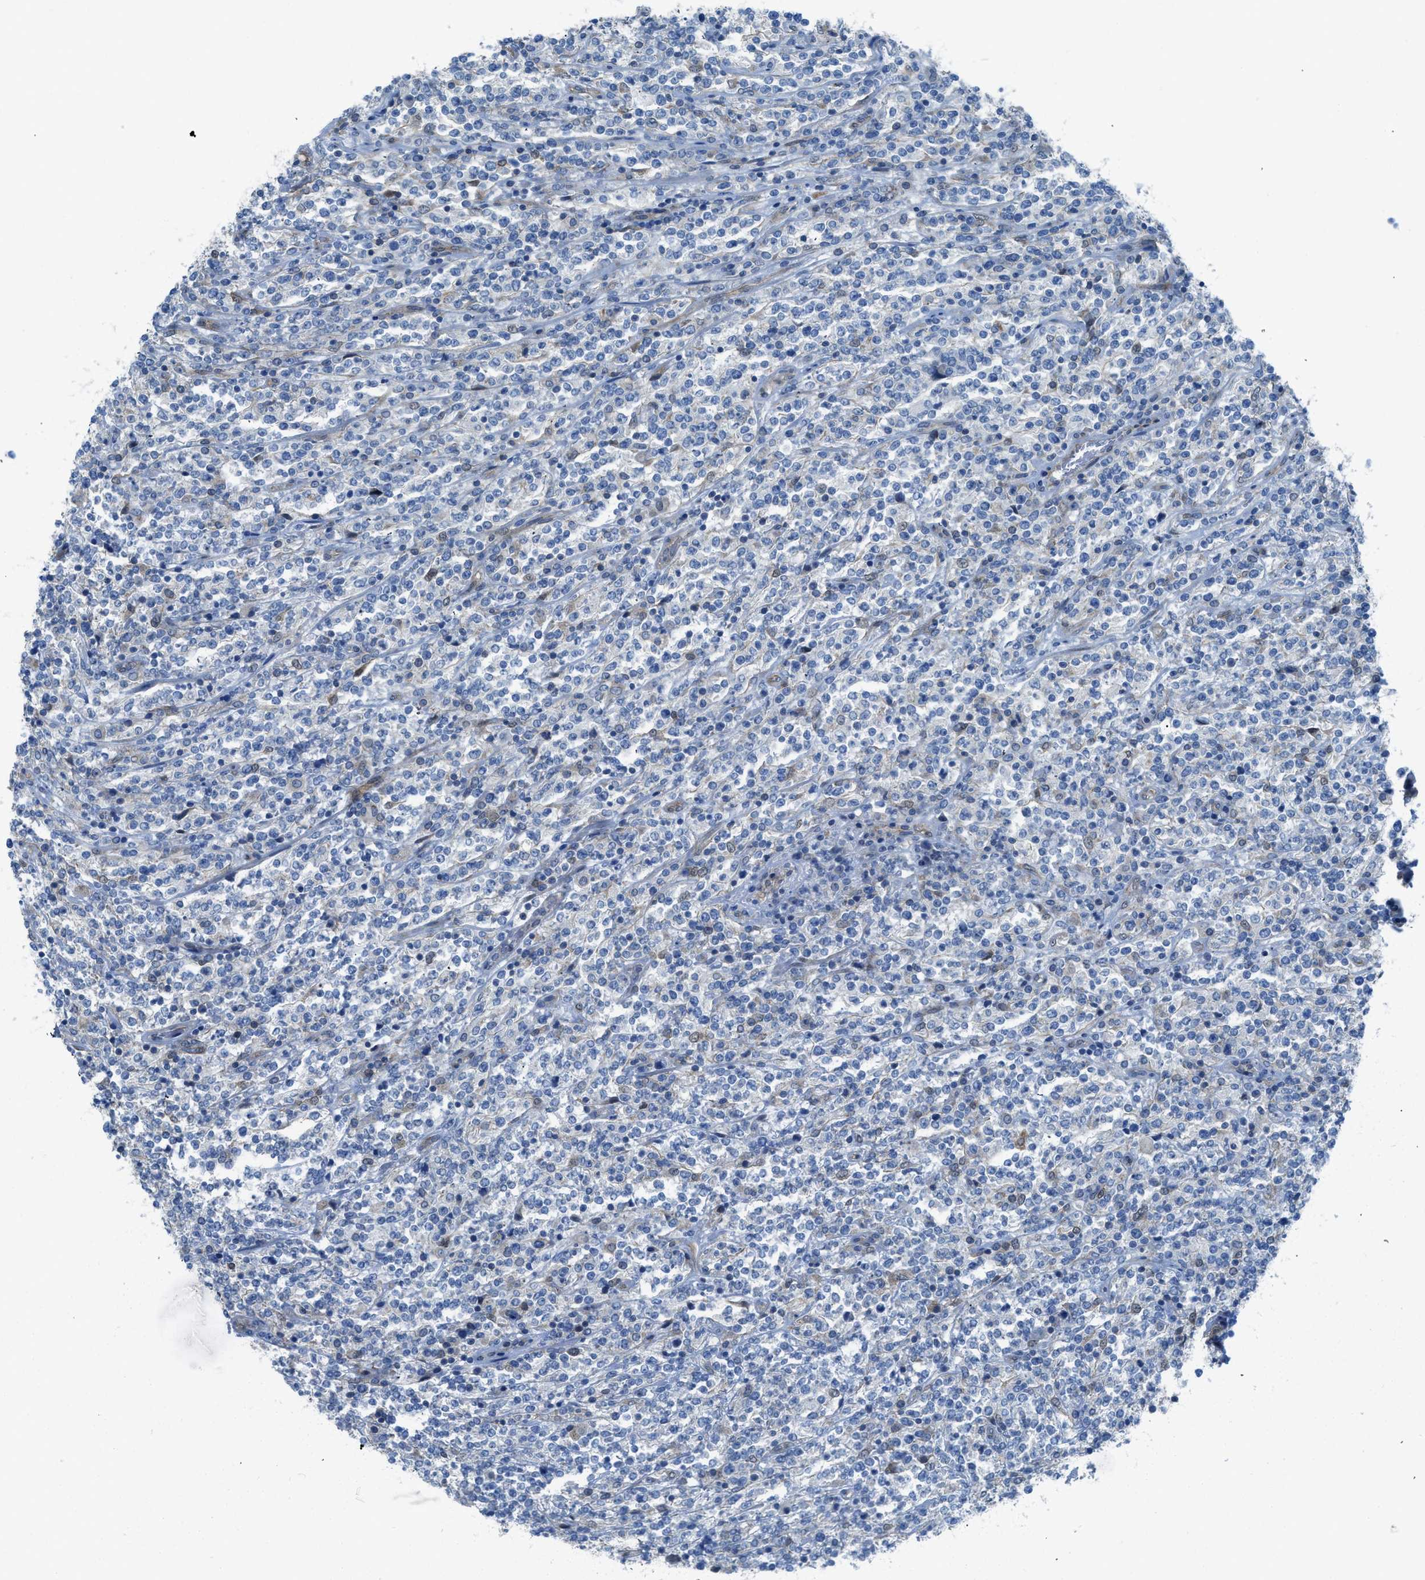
{"staining": {"intensity": "negative", "quantity": "none", "location": "none"}, "tissue": "lymphoma", "cell_type": "Tumor cells", "image_type": "cancer", "snomed": [{"axis": "morphology", "description": "Malignant lymphoma, non-Hodgkin's type, High grade"}, {"axis": "topography", "description": "Soft tissue"}], "caption": "DAB (3,3'-diaminobenzidine) immunohistochemical staining of lymphoma reveals no significant positivity in tumor cells. (DAB (3,3'-diaminobenzidine) IHC, high magnification).", "gene": "PRKN", "patient": {"sex": "male", "age": 18}}